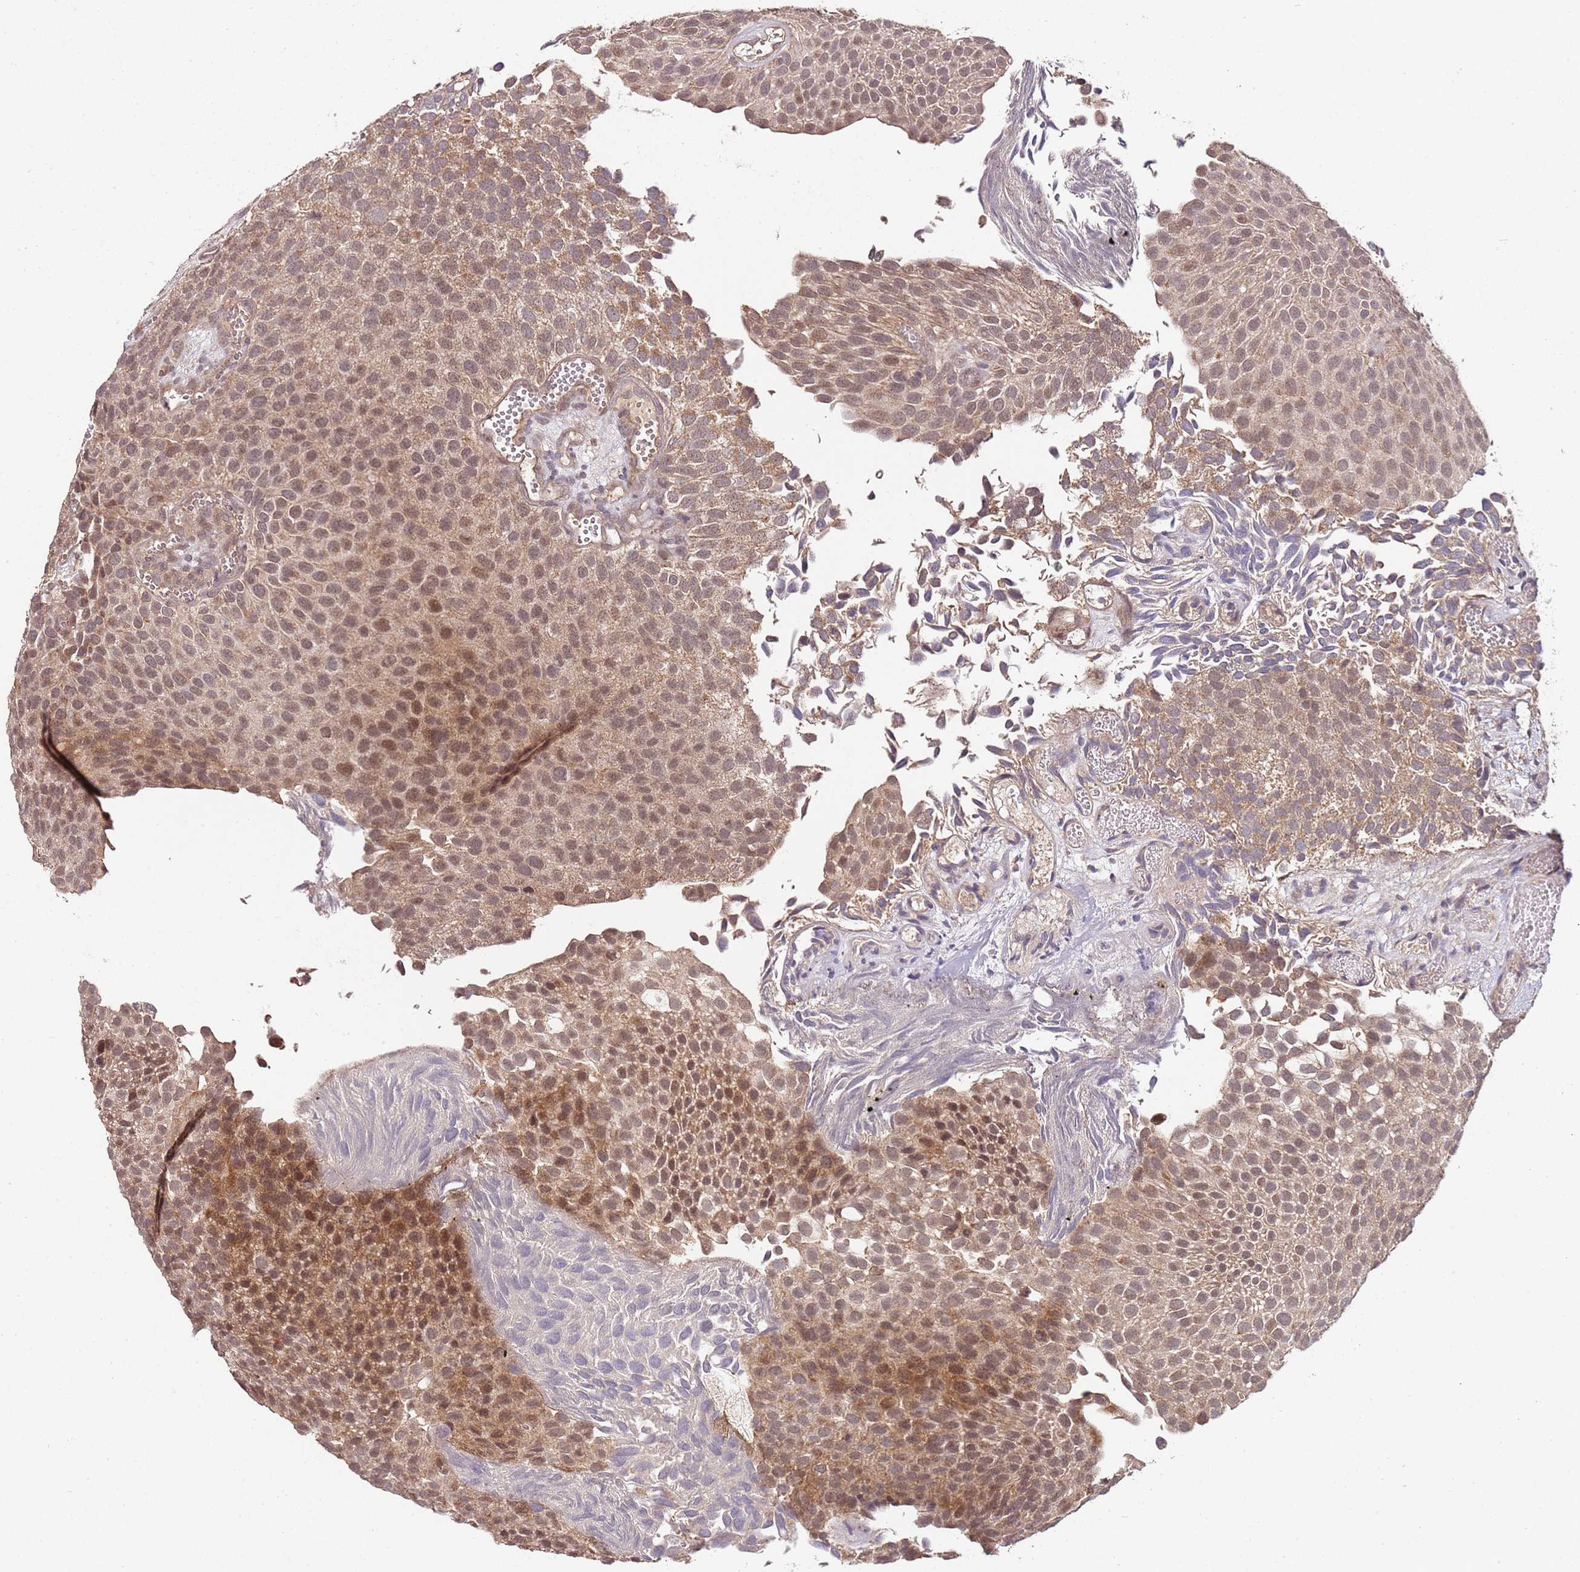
{"staining": {"intensity": "moderate", "quantity": ">75%", "location": "cytoplasmic/membranous,nuclear"}, "tissue": "urothelial cancer", "cell_type": "Tumor cells", "image_type": "cancer", "snomed": [{"axis": "morphology", "description": "Urothelial carcinoma, Low grade"}, {"axis": "topography", "description": "Urinary bladder"}], "caption": "Immunohistochemical staining of urothelial carcinoma (low-grade) shows medium levels of moderate cytoplasmic/membranous and nuclear protein staining in about >75% of tumor cells.", "gene": "LIN37", "patient": {"sex": "male", "age": 89}}